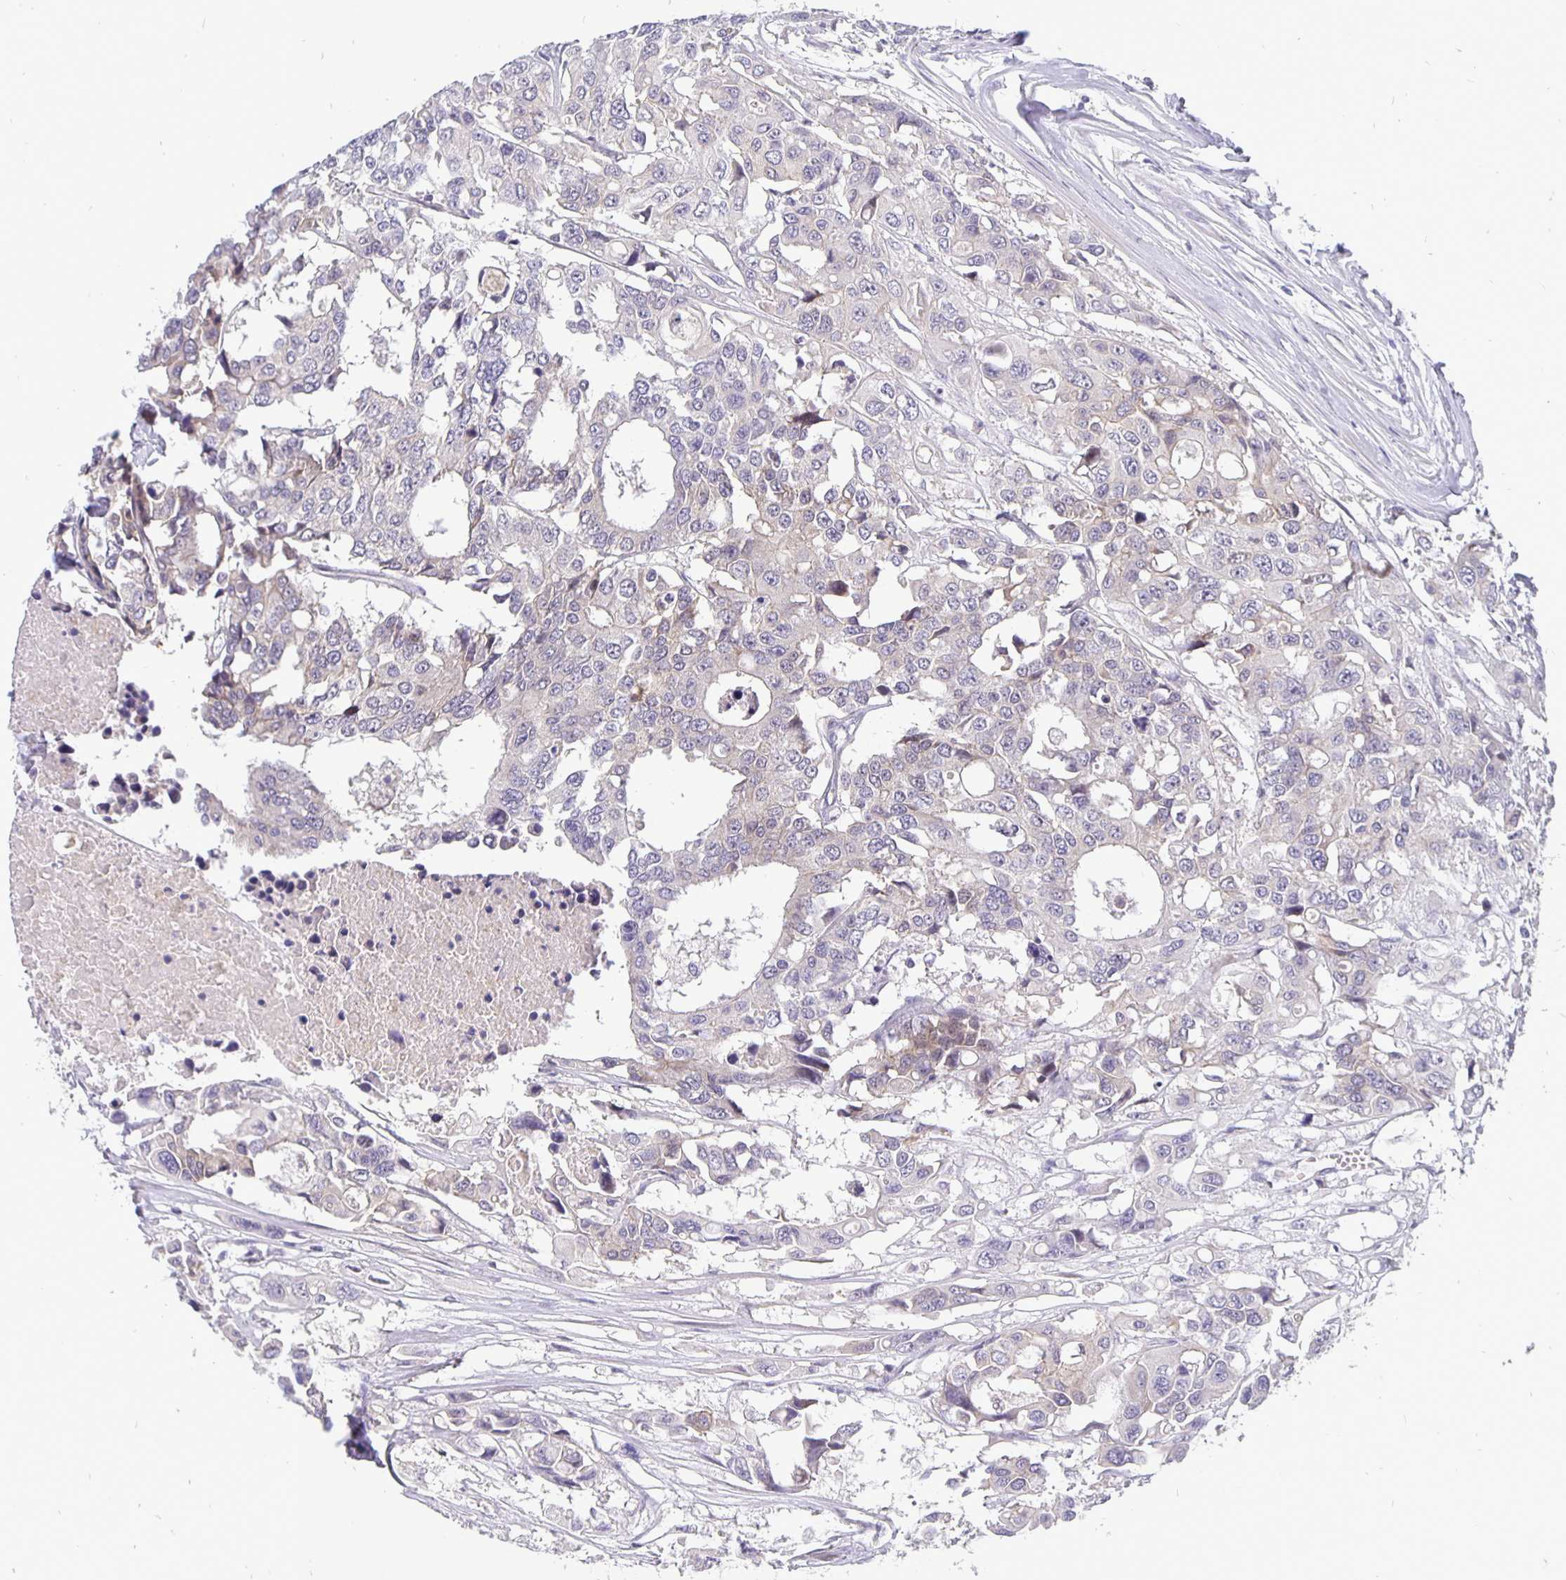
{"staining": {"intensity": "negative", "quantity": "none", "location": "none"}, "tissue": "colorectal cancer", "cell_type": "Tumor cells", "image_type": "cancer", "snomed": [{"axis": "morphology", "description": "Adenocarcinoma, NOS"}, {"axis": "topography", "description": "Colon"}], "caption": "This is a image of IHC staining of colorectal adenocarcinoma, which shows no expression in tumor cells.", "gene": "ERBB2", "patient": {"sex": "male", "age": 77}}